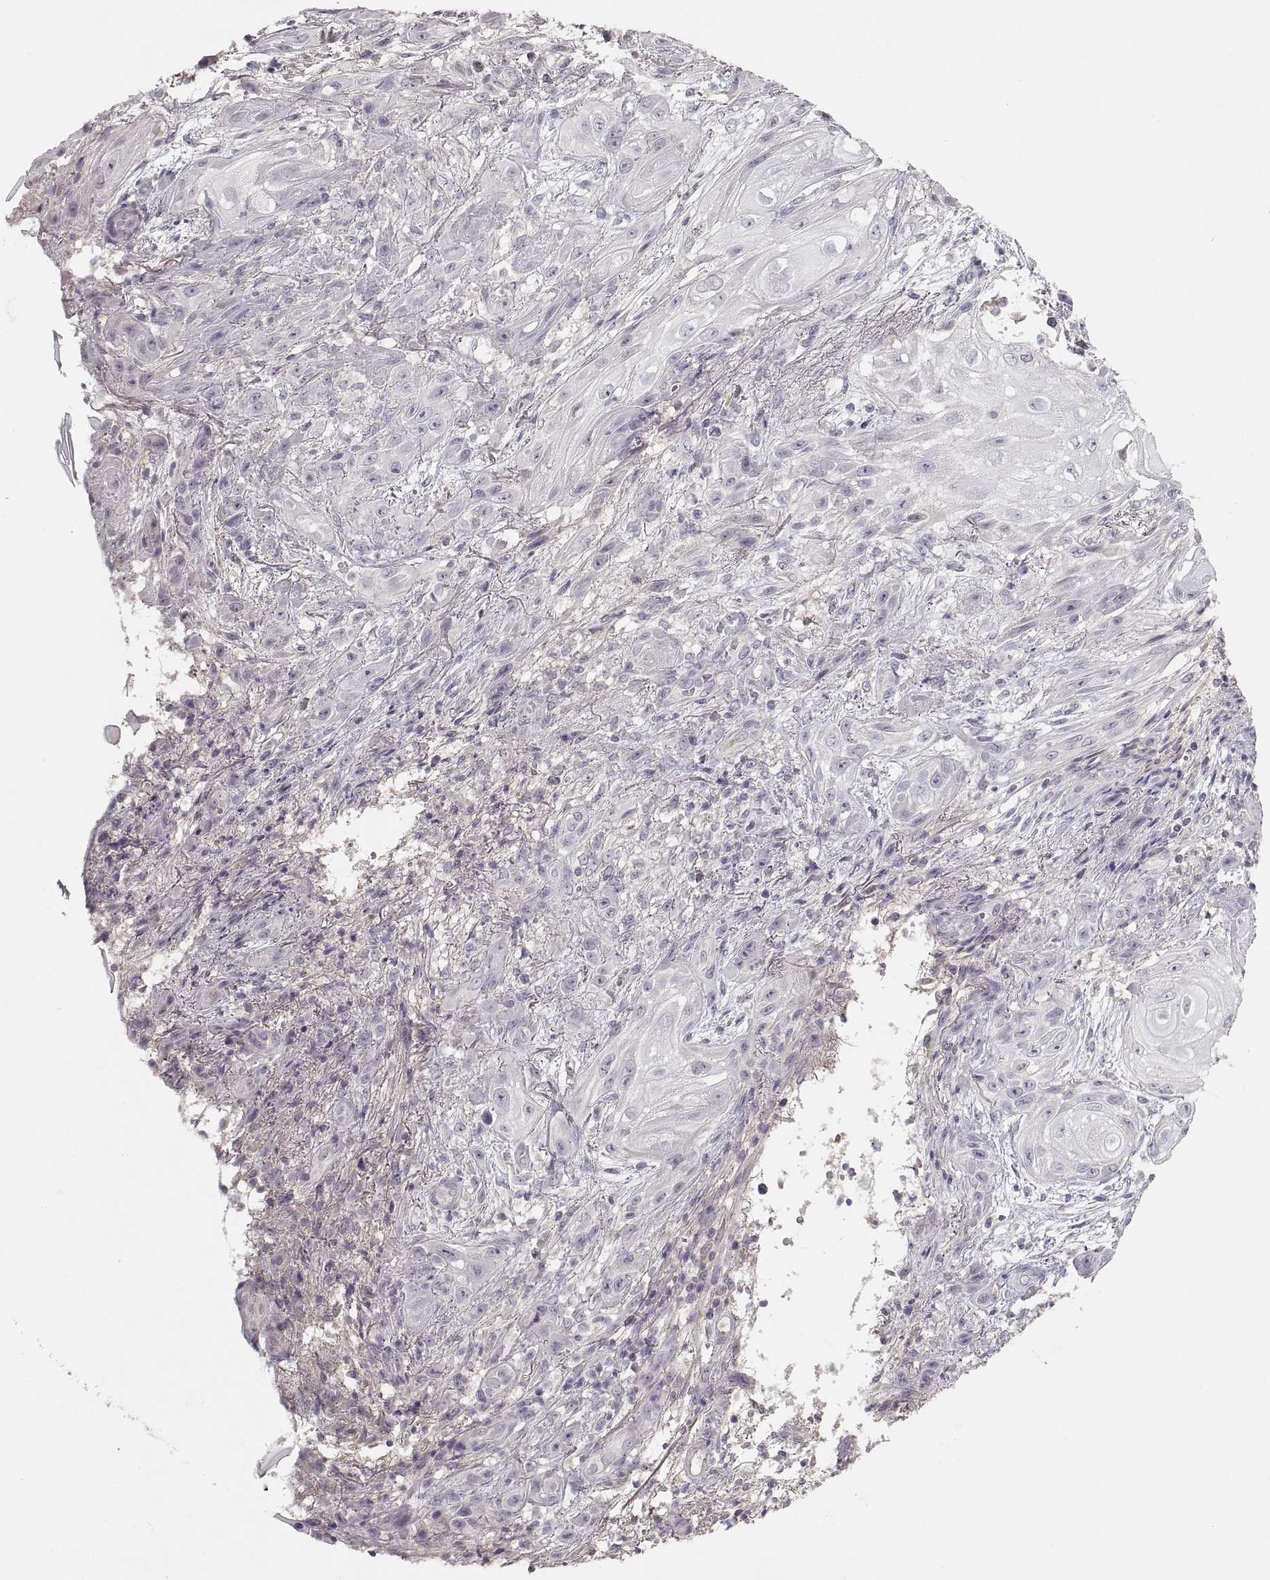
{"staining": {"intensity": "negative", "quantity": "none", "location": "none"}, "tissue": "skin cancer", "cell_type": "Tumor cells", "image_type": "cancer", "snomed": [{"axis": "morphology", "description": "Squamous cell carcinoma, NOS"}, {"axis": "topography", "description": "Skin"}], "caption": "Immunohistochemistry photomicrograph of neoplastic tissue: human skin cancer (squamous cell carcinoma) stained with DAB (3,3'-diaminobenzidine) demonstrates no significant protein positivity in tumor cells. (Stains: DAB immunohistochemistry with hematoxylin counter stain, Microscopy: brightfield microscopy at high magnification).", "gene": "ADAM11", "patient": {"sex": "male", "age": 62}}